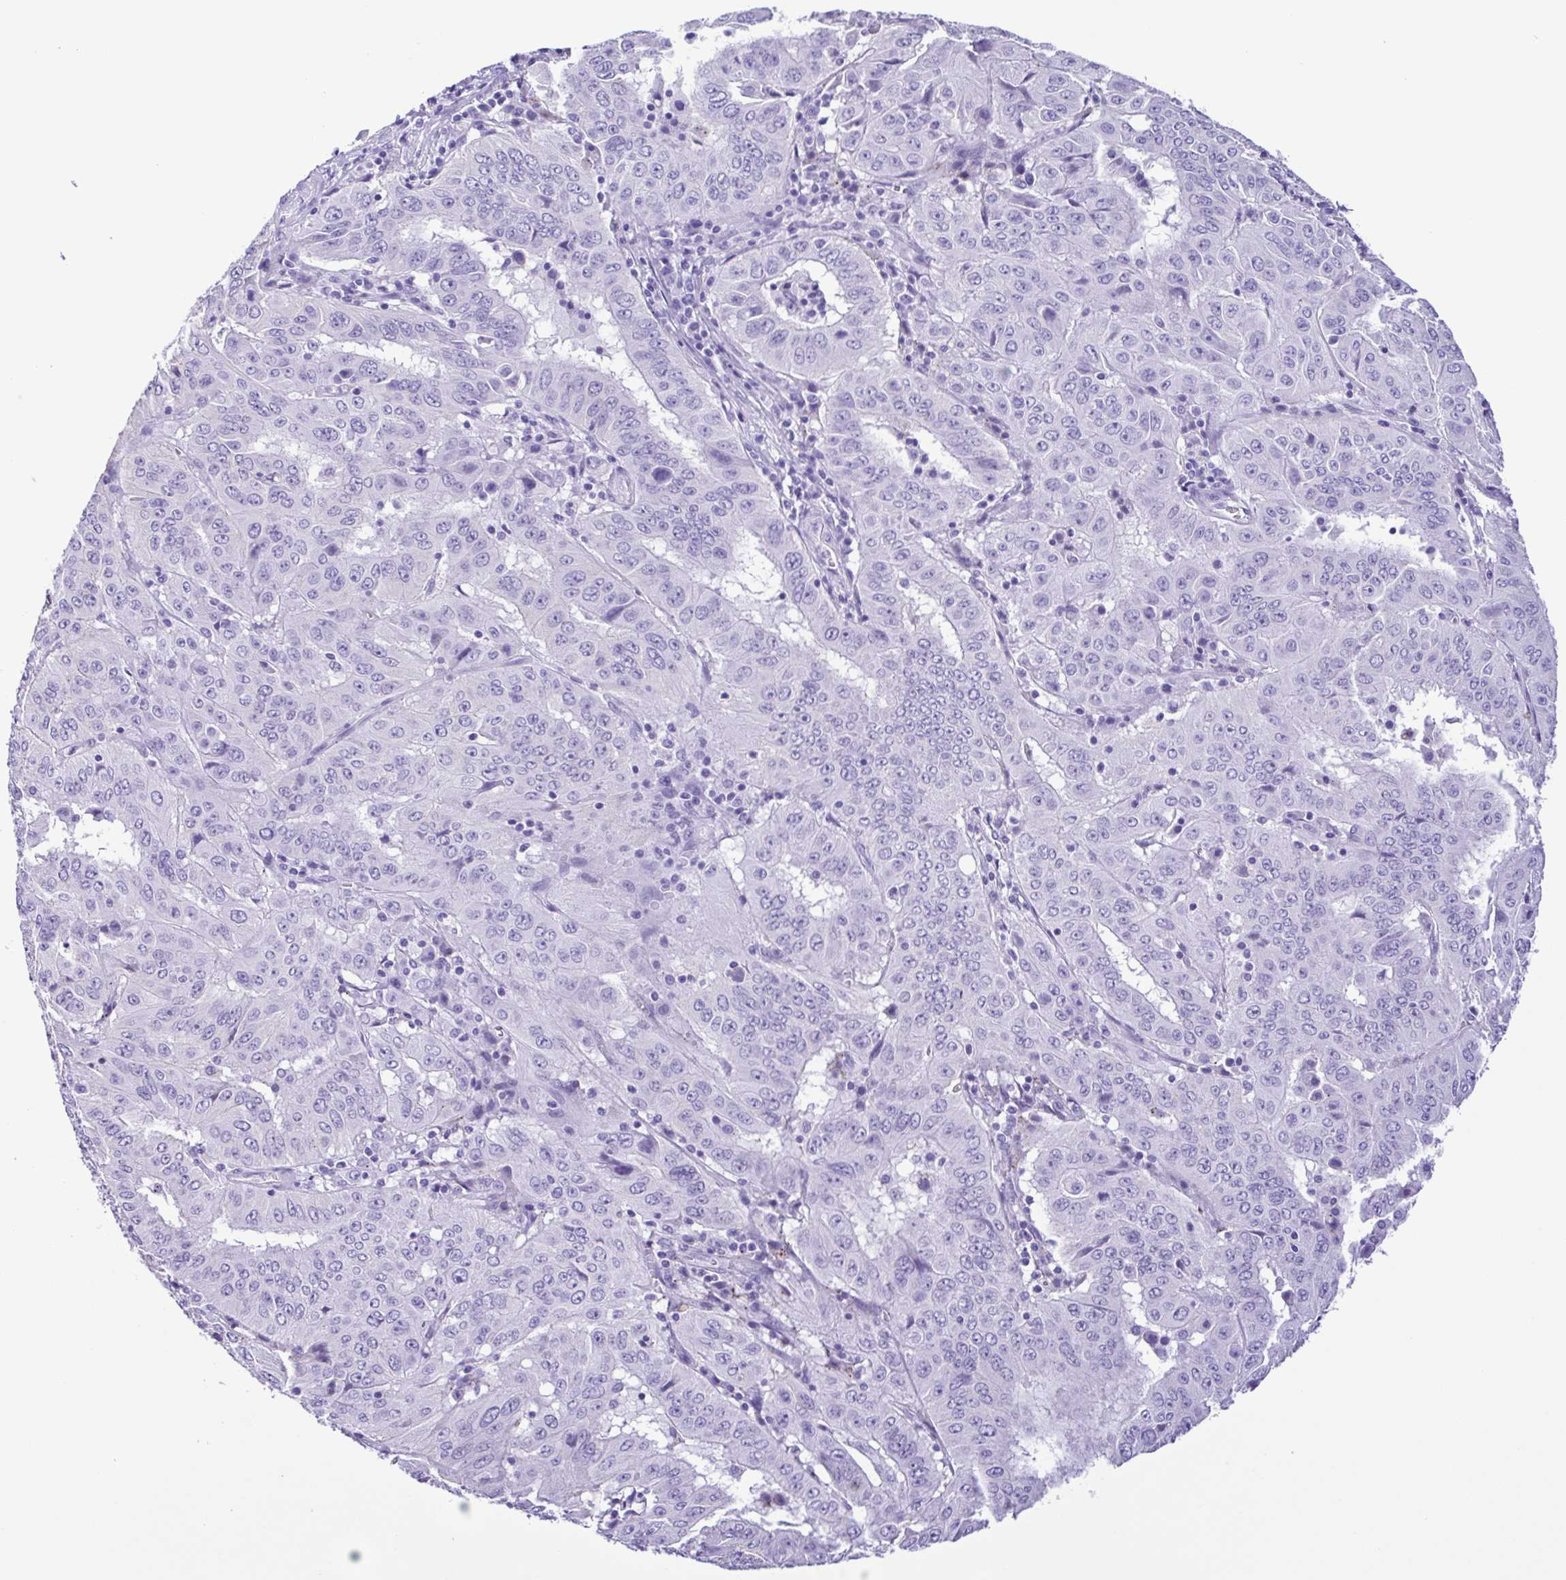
{"staining": {"intensity": "negative", "quantity": "none", "location": "none"}, "tissue": "pancreatic cancer", "cell_type": "Tumor cells", "image_type": "cancer", "snomed": [{"axis": "morphology", "description": "Adenocarcinoma, NOS"}, {"axis": "topography", "description": "Pancreas"}], "caption": "The image shows no staining of tumor cells in adenocarcinoma (pancreatic).", "gene": "OVGP1", "patient": {"sex": "male", "age": 63}}